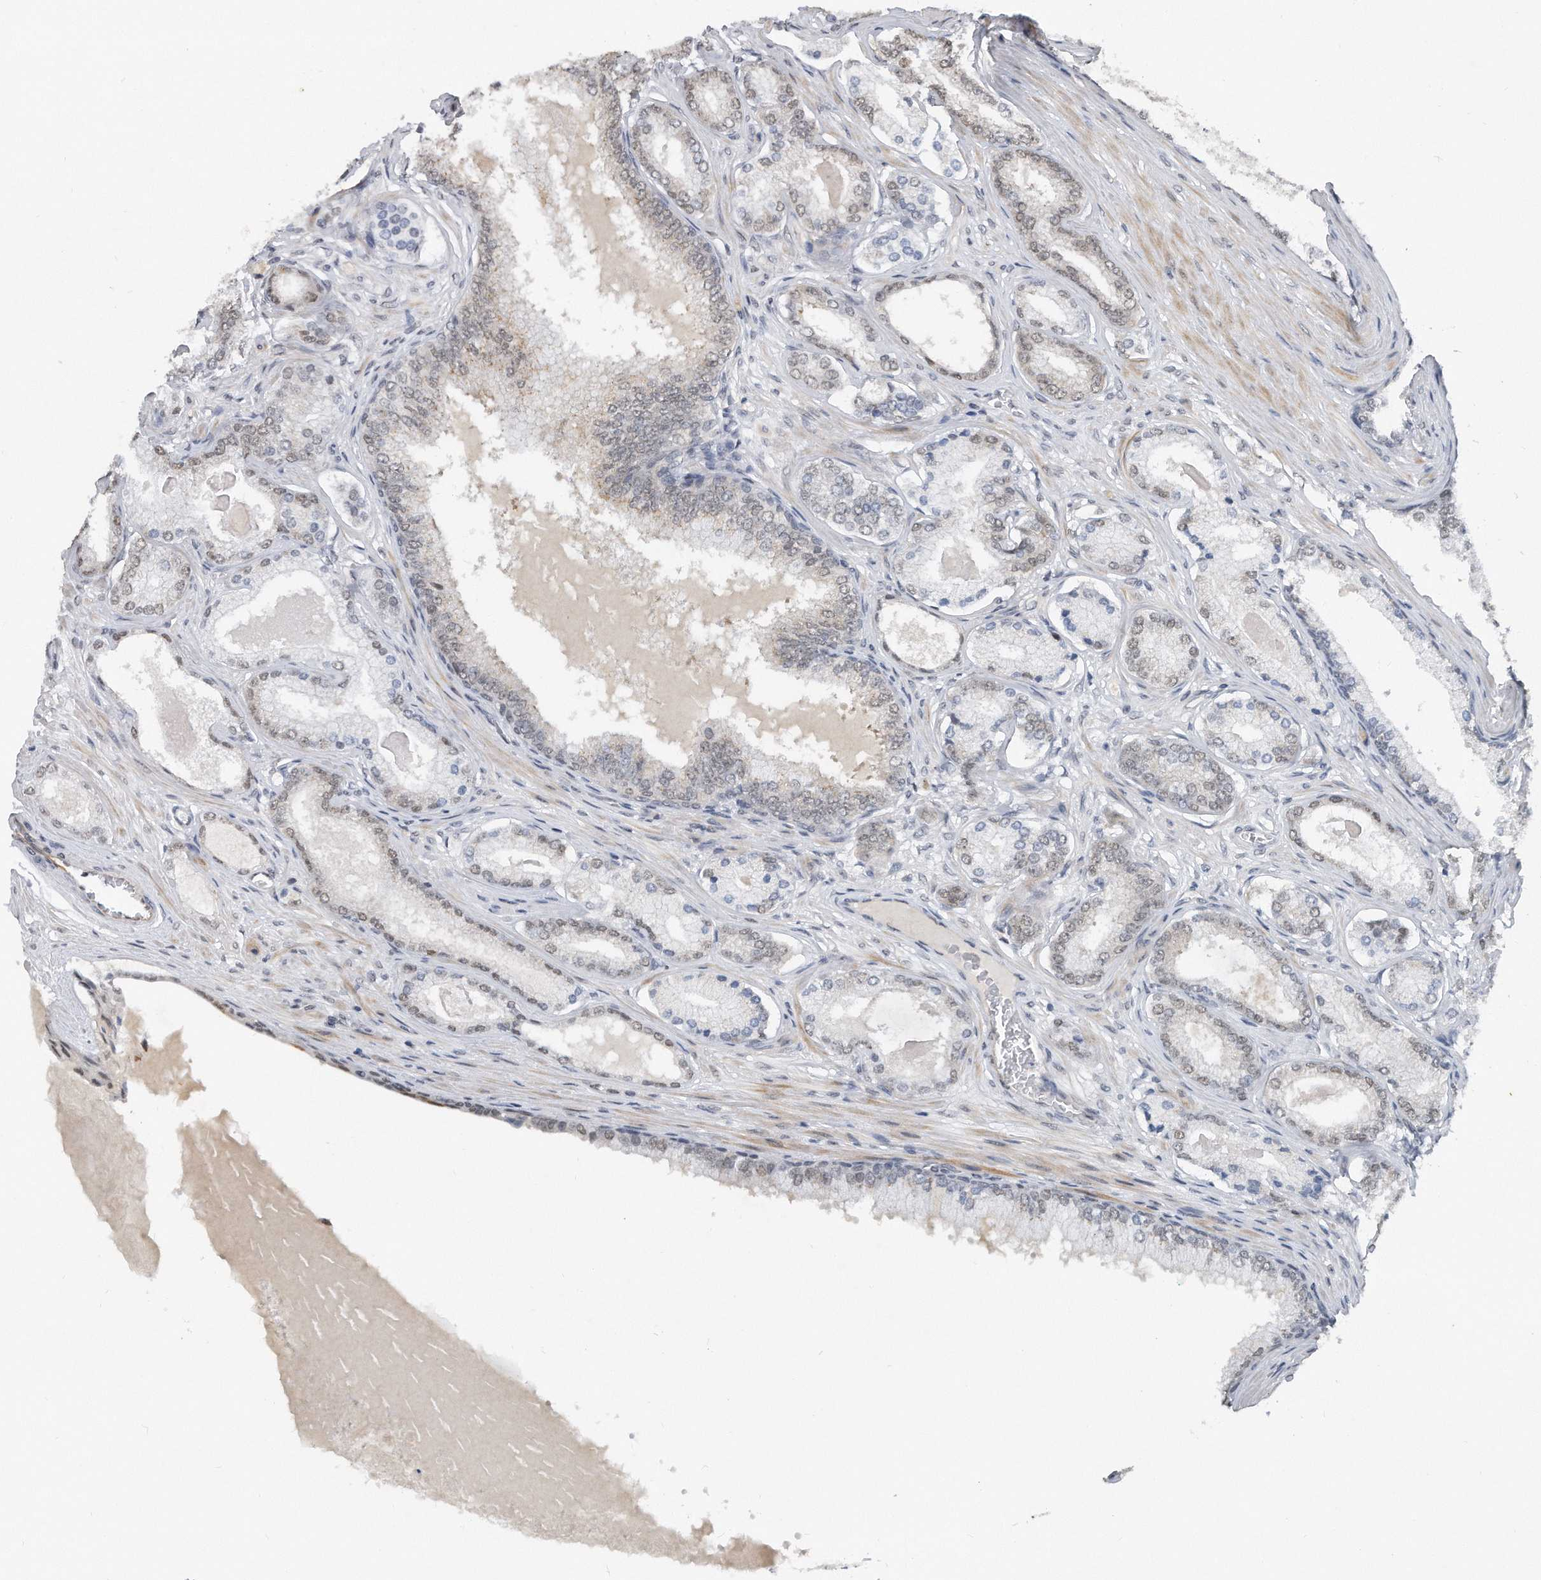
{"staining": {"intensity": "weak", "quantity": "25%-75%", "location": "nuclear"}, "tissue": "prostate cancer", "cell_type": "Tumor cells", "image_type": "cancer", "snomed": [{"axis": "morphology", "description": "Adenocarcinoma, Low grade"}, {"axis": "topography", "description": "Prostate"}], "caption": "Immunohistochemical staining of human prostate cancer displays low levels of weak nuclear protein positivity in about 25%-75% of tumor cells.", "gene": "TP53INP1", "patient": {"sex": "male", "age": 70}}